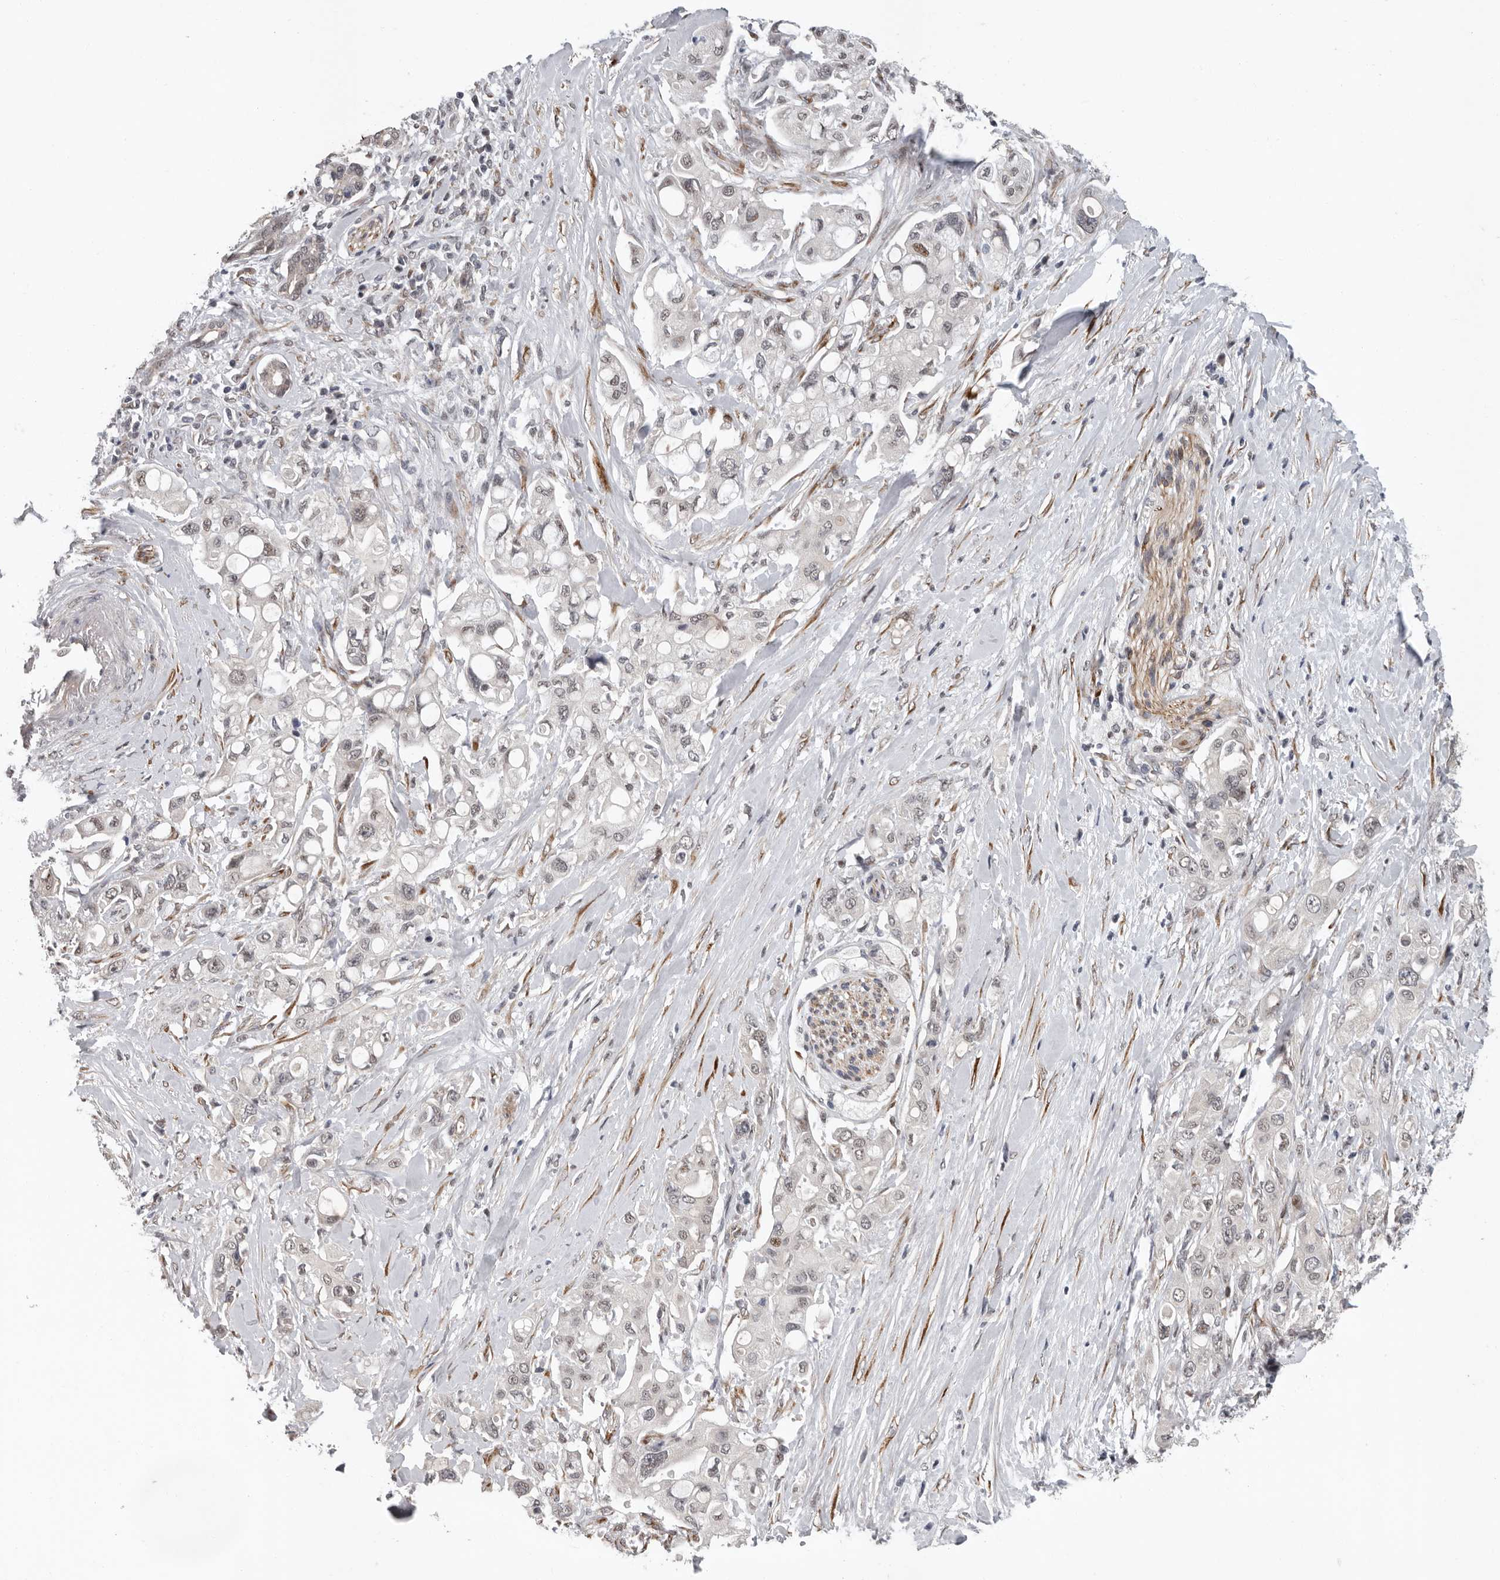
{"staining": {"intensity": "negative", "quantity": "none", "location": "none"}, "tissue": "pancreatic cancer", "cell_type": "Tumor cells", "image_type": "cancer", "snomed": [{"axis": "morphology", "description": "Adenocarcinoma, NOS"}, {"axis": "topography", "description": "Pancreas"}], "caption": "Immunohistochemistry photomicrograph of pancreatic cancer (adenocarcinoma) stained for a protein (brown), which demonstrates no expression in tumor cells.", "gene": "RALGPS2", "patient": {"sex": "female", "age": 56}}